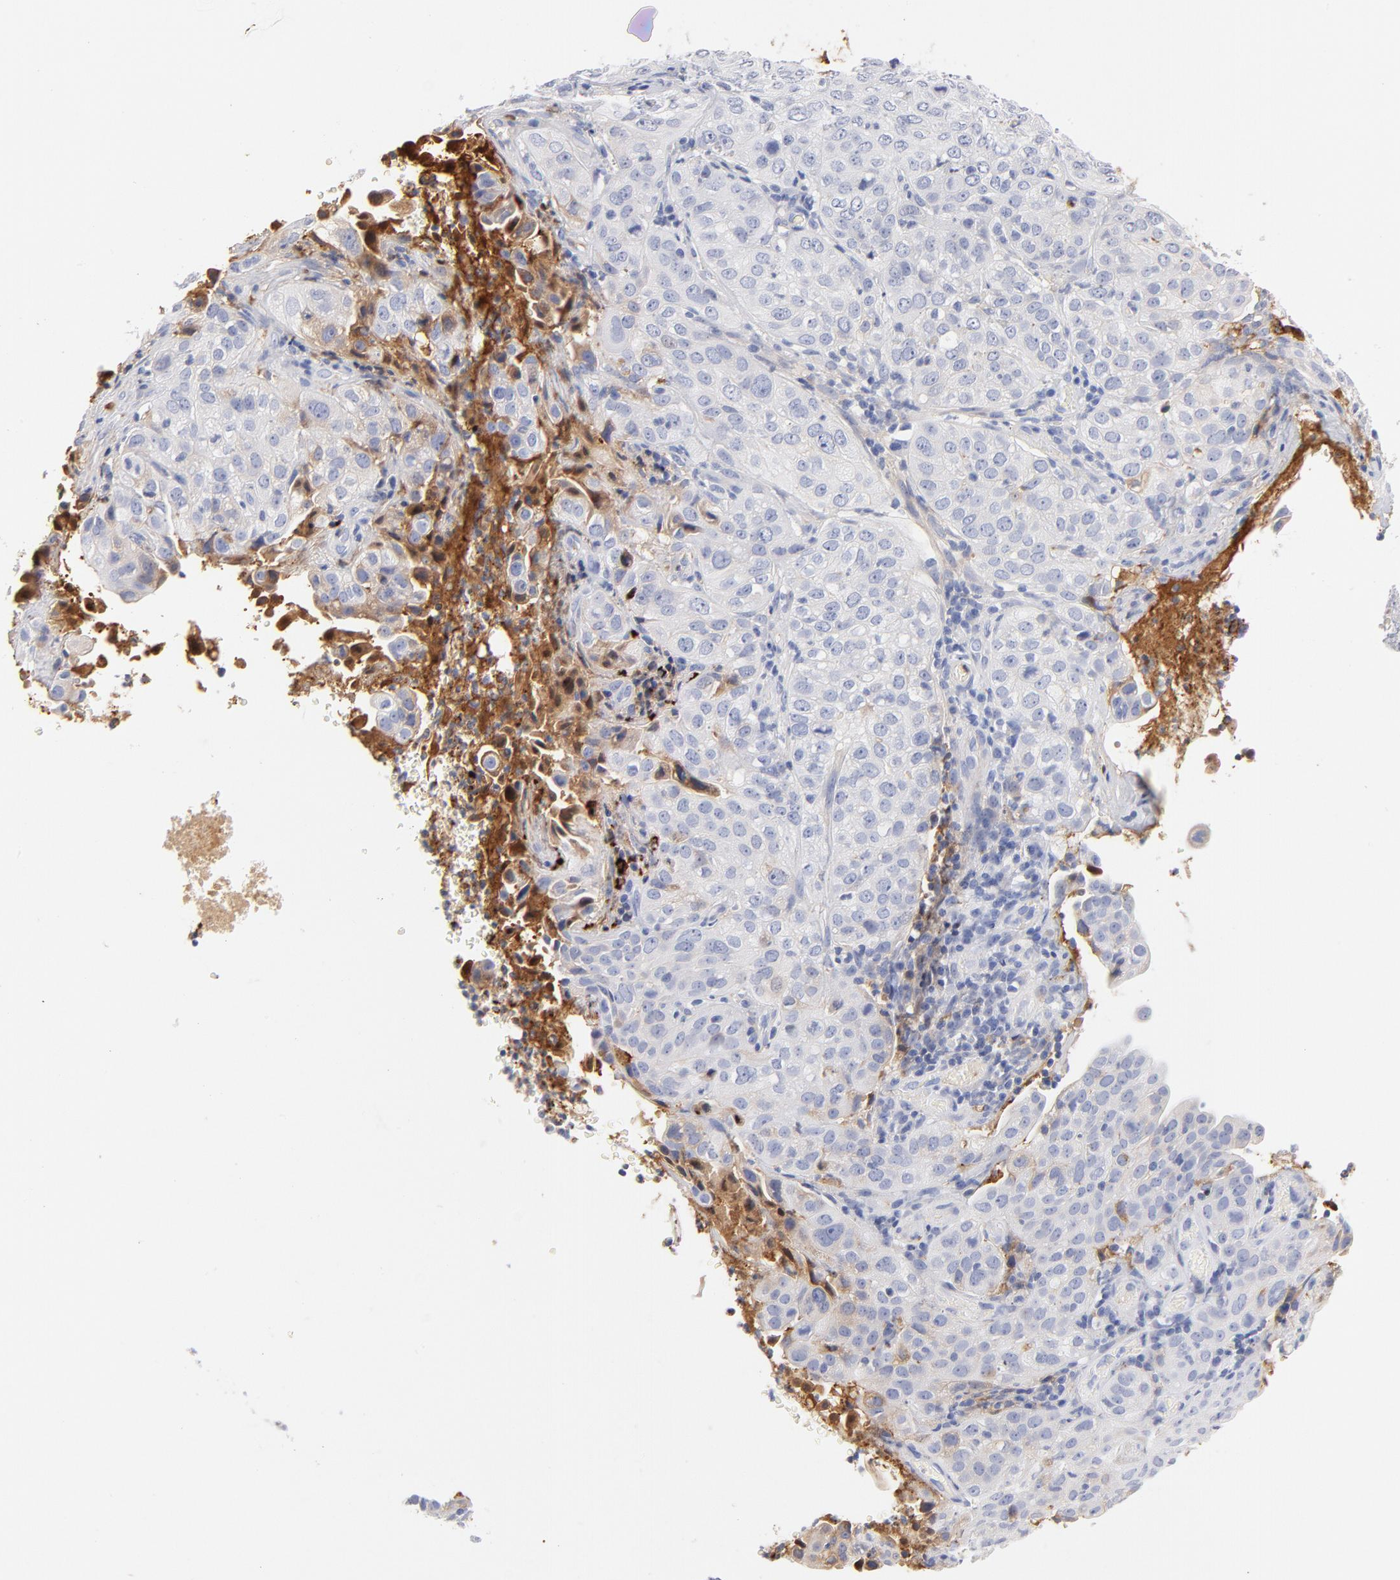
{"staining": {"intensity": "negative", "quantity": "none", "location": "none"}, "tissue": "cervical cancer", "cell_type": "Tumor cells", "image_type": "cancer", "snomed": [{"axis": "morphology", "description": "Squamous cell carcinoma, NOS"}, {"axis": "topography", "description": "Cervix"}], "caption": "The histopathology image demonstrates no staining of tumor cells in squamous cell carcinoma (cervical).", "gene": "C3", "patient": {"sex": "female", "age": 38}}